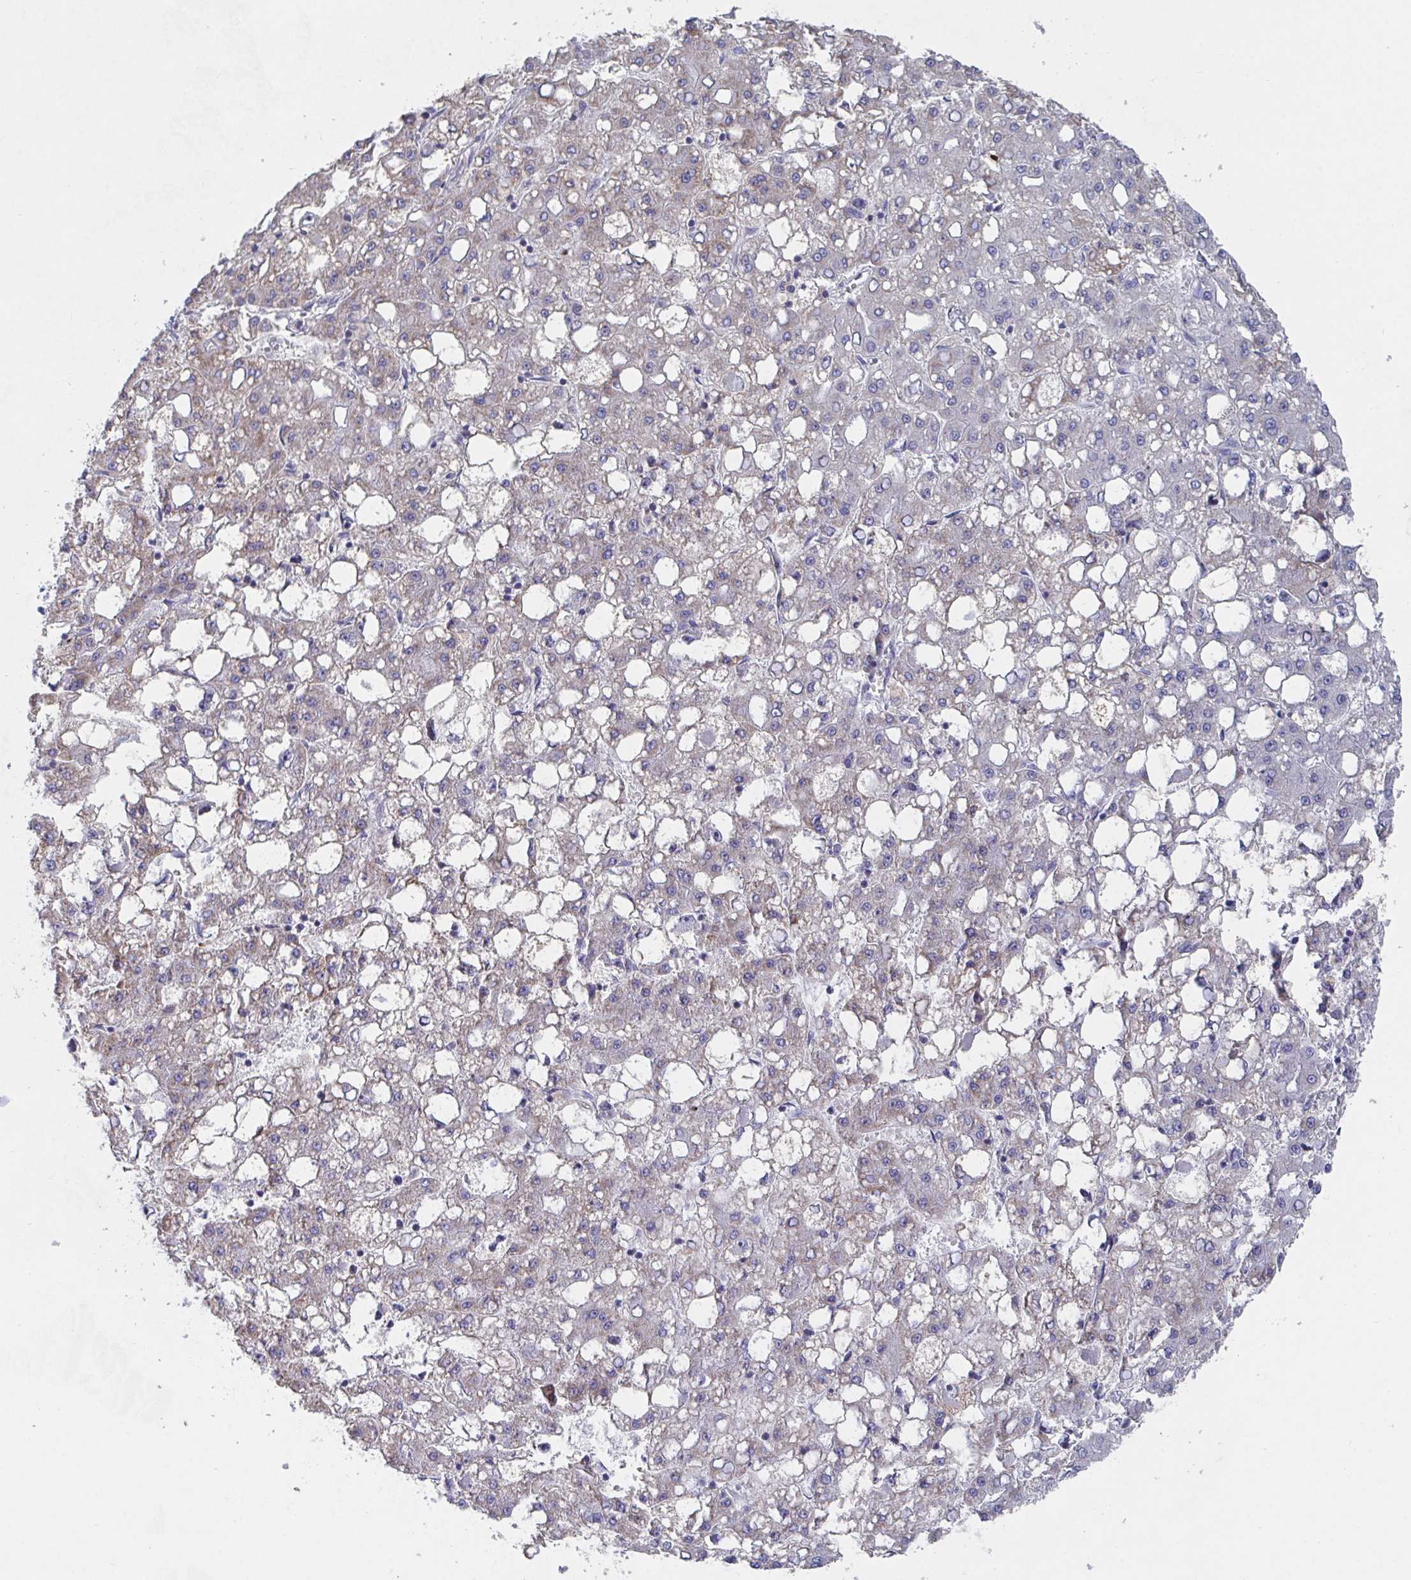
{"staining": {"intensity": "negative", "quantity": "none", "location": "none"}, "tissue": "liver cancer", "cell_type": "Tumor cells", "image_type": "cancer", "snomed": [{"axis": "morphology", "description": "Carcinoma, Hepatocellular, NOS"}, {"axis": "topography", "description": "Liver"}], "caption": "The micrograph demonstrates no significant positivity in tumor cells of liver hepatocellular carcinoma. Nuclei are stained in blue.", "gene": "ZNF561", "patient": {"sex": "male", "age": 65}}